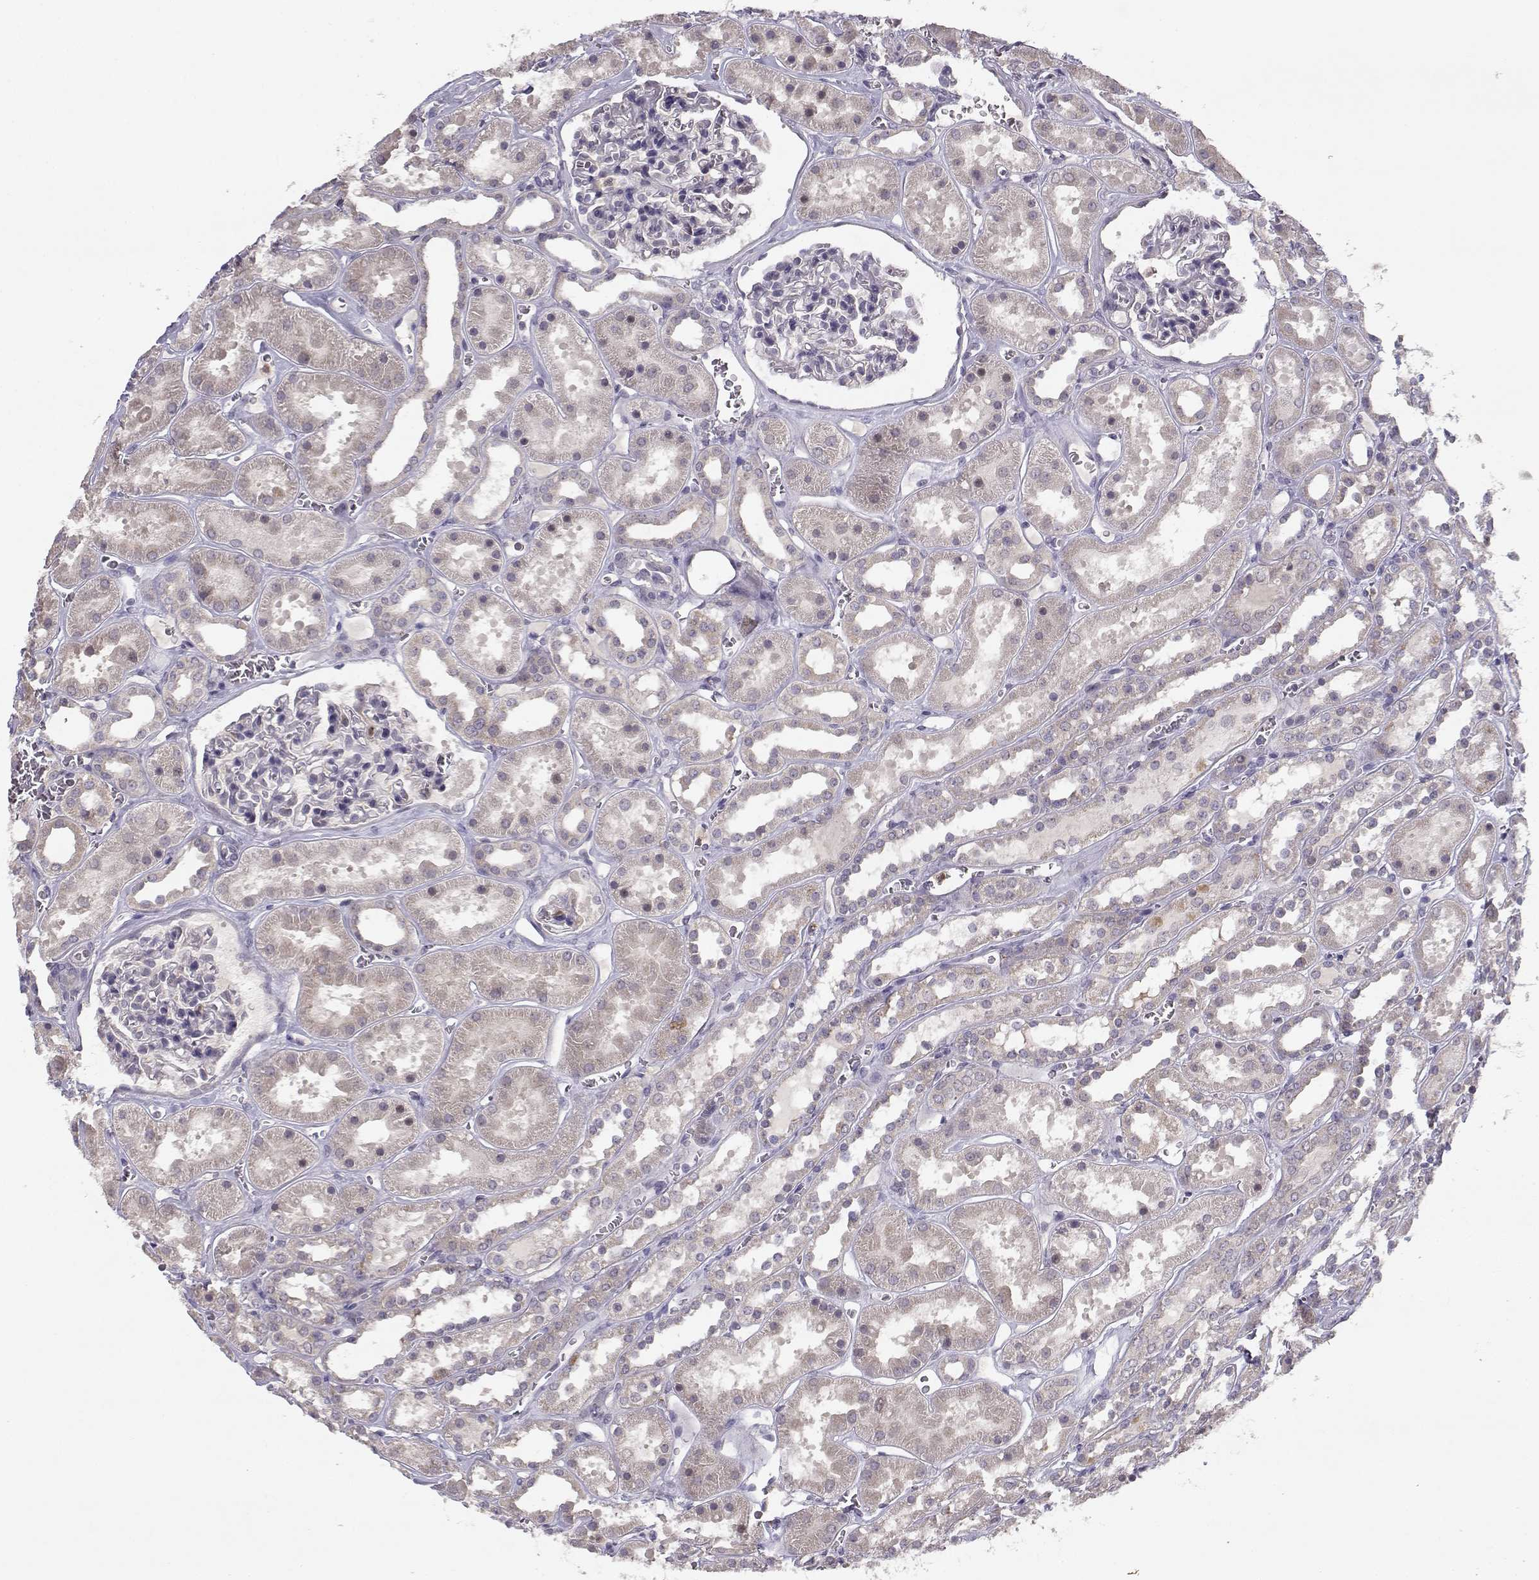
{"staining": {"intensity": "negative", "quantity": "none", "location": "none"}, "tissue": "kidney", "cell_type": "Cells in glomeruli", "image_type": "normal", "snomed": [{"axis": "morphology", "description": "Normal tissue, NOS"}, {"axis": "topography", "description": "Kidney"}], "caption": "A high-resolution histopathology image shows IHC staining of benign kidney, which reveals no significant expression in cells in glomeruli. The staining was performed using DAB to visualize the protein expression in brown, while the nuclei were stained in blue with hematoxylin (Magnification: 20x).", "gene": "BMX", "patient": {"sex": "female", "age": 41}}